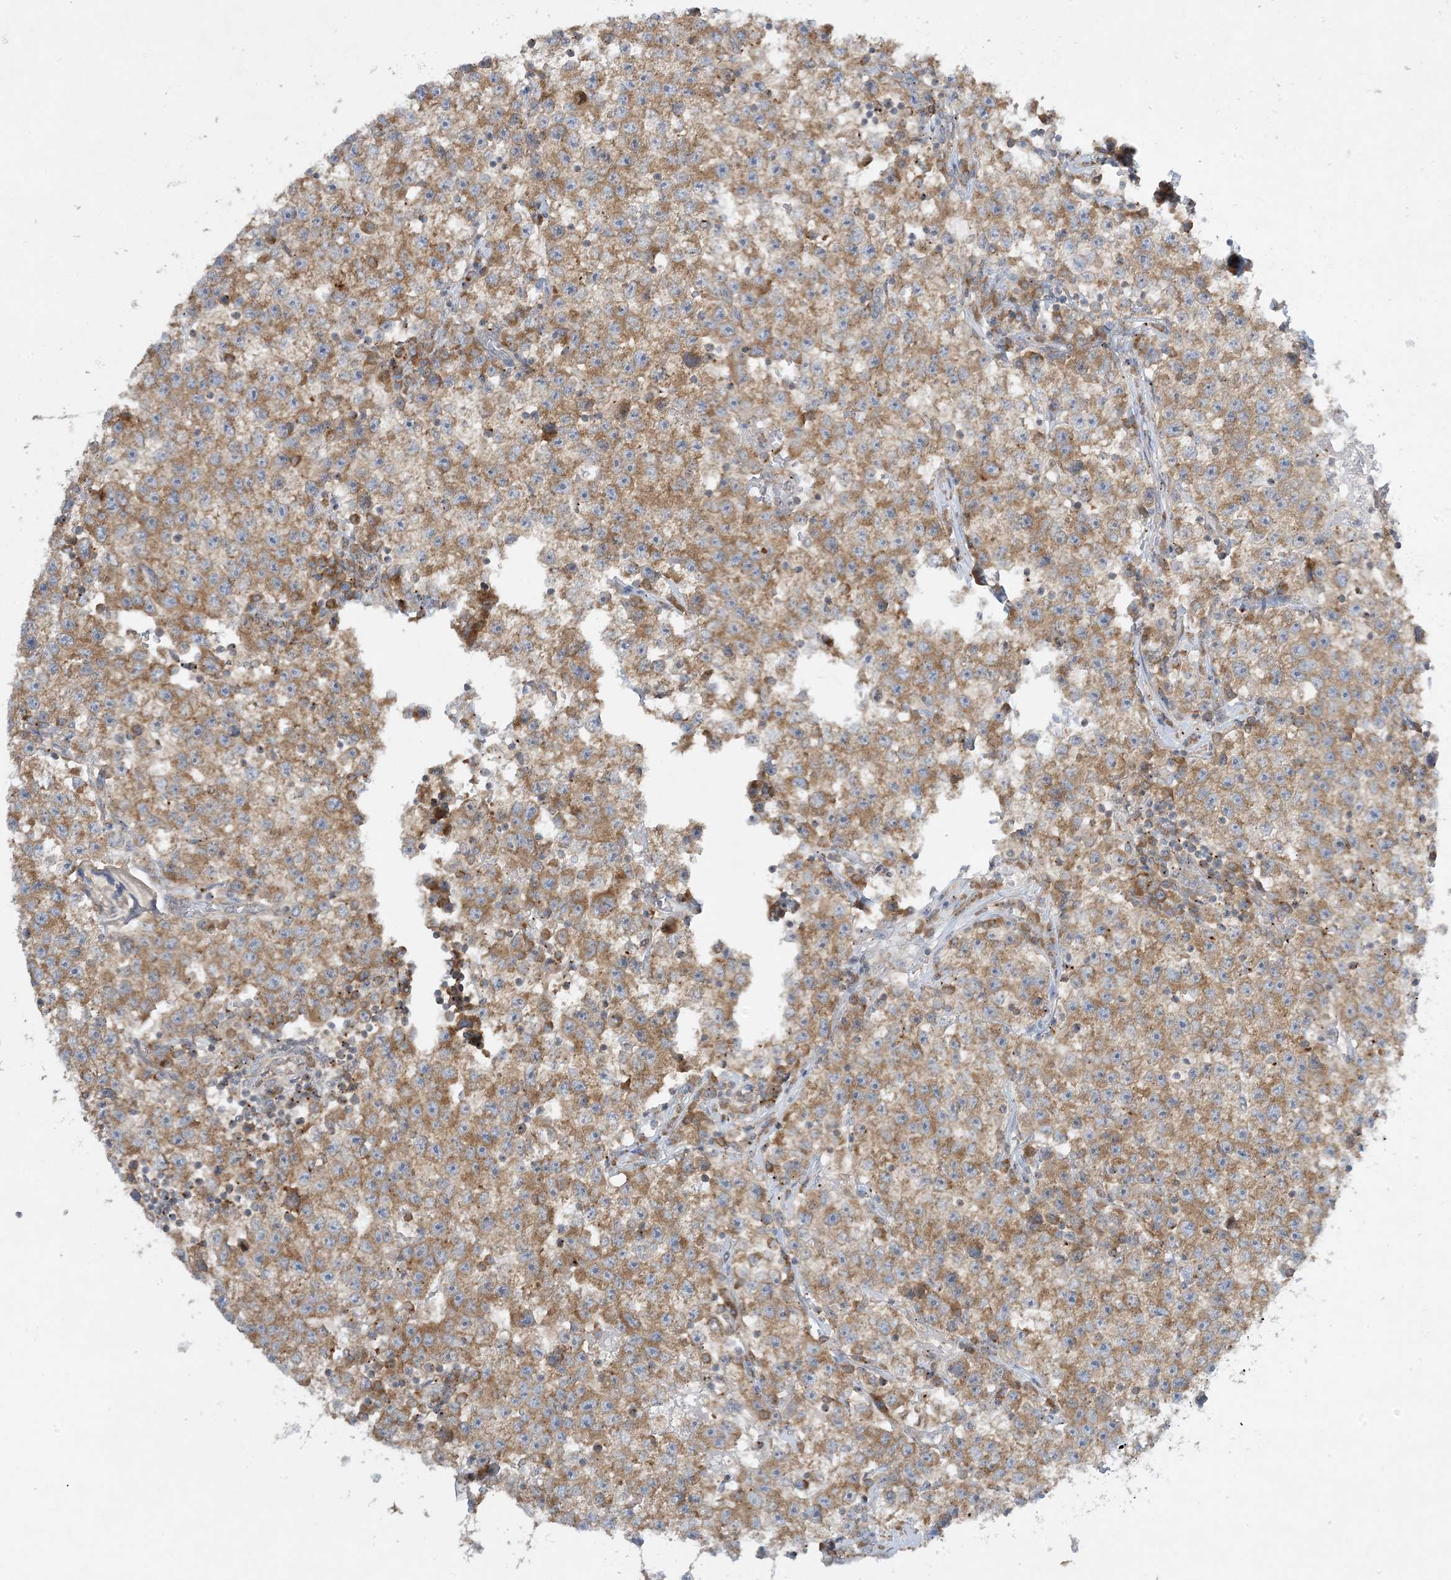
{"staining": {"intensity": "moderate", "quantity": ">75%", "location": "cytoplasmic/membranous"}, "tissue": "testis cancer", "cell_type": "Tumor cells", "image_type": "cancer", "snomed": [{"axis": "morphology", "description": "Seminoma, NOS"}, {"axis": "topography", "description": "Testis"}], "caption": "IHC micrograph of seminoma (testis) stained for a protein (brown), which exhibits medium levels of moderate cytoplasmic/membranous staining in about >75% of tumor cells.", "gene": "RPP40", "patient": {"sex": "male", "age": 22}}